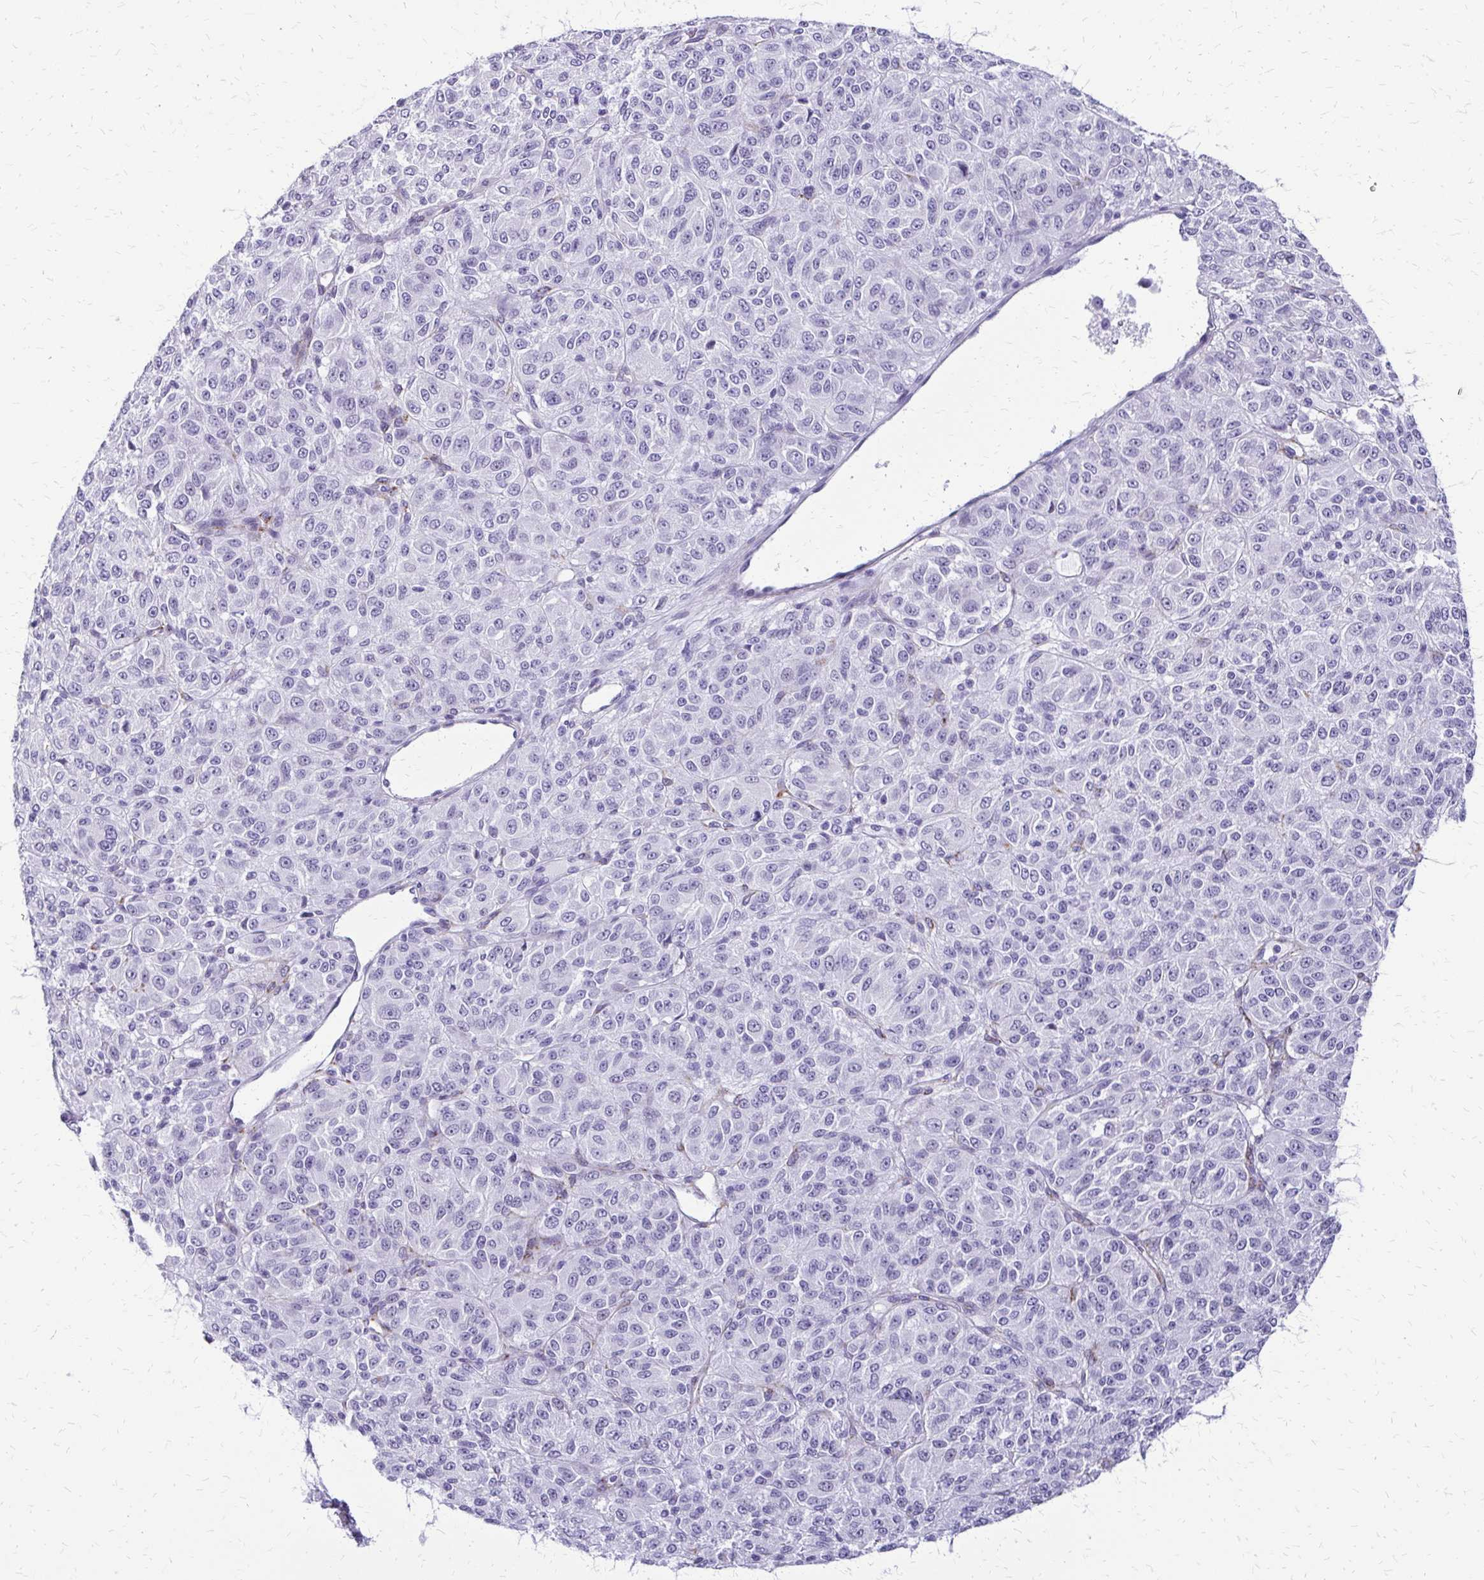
{"staining": {"intensity": "negative", "quantity": "none", "location": "none"}, "tissue": "melanoma", "cell_type": "Tumor cells", "image_type": "cancer", "snomed": [{"axis": "morphology", "description": "Malignant melanoma, Metastatic site"}, {"axis": "topography", "description": "Brain"}], "caption": "Tumor cells are negative for protein expression in human malignant melanoma (metastatic site).", "gene": "FAM162B", "patient": {"sex": "female", "age": 56}}